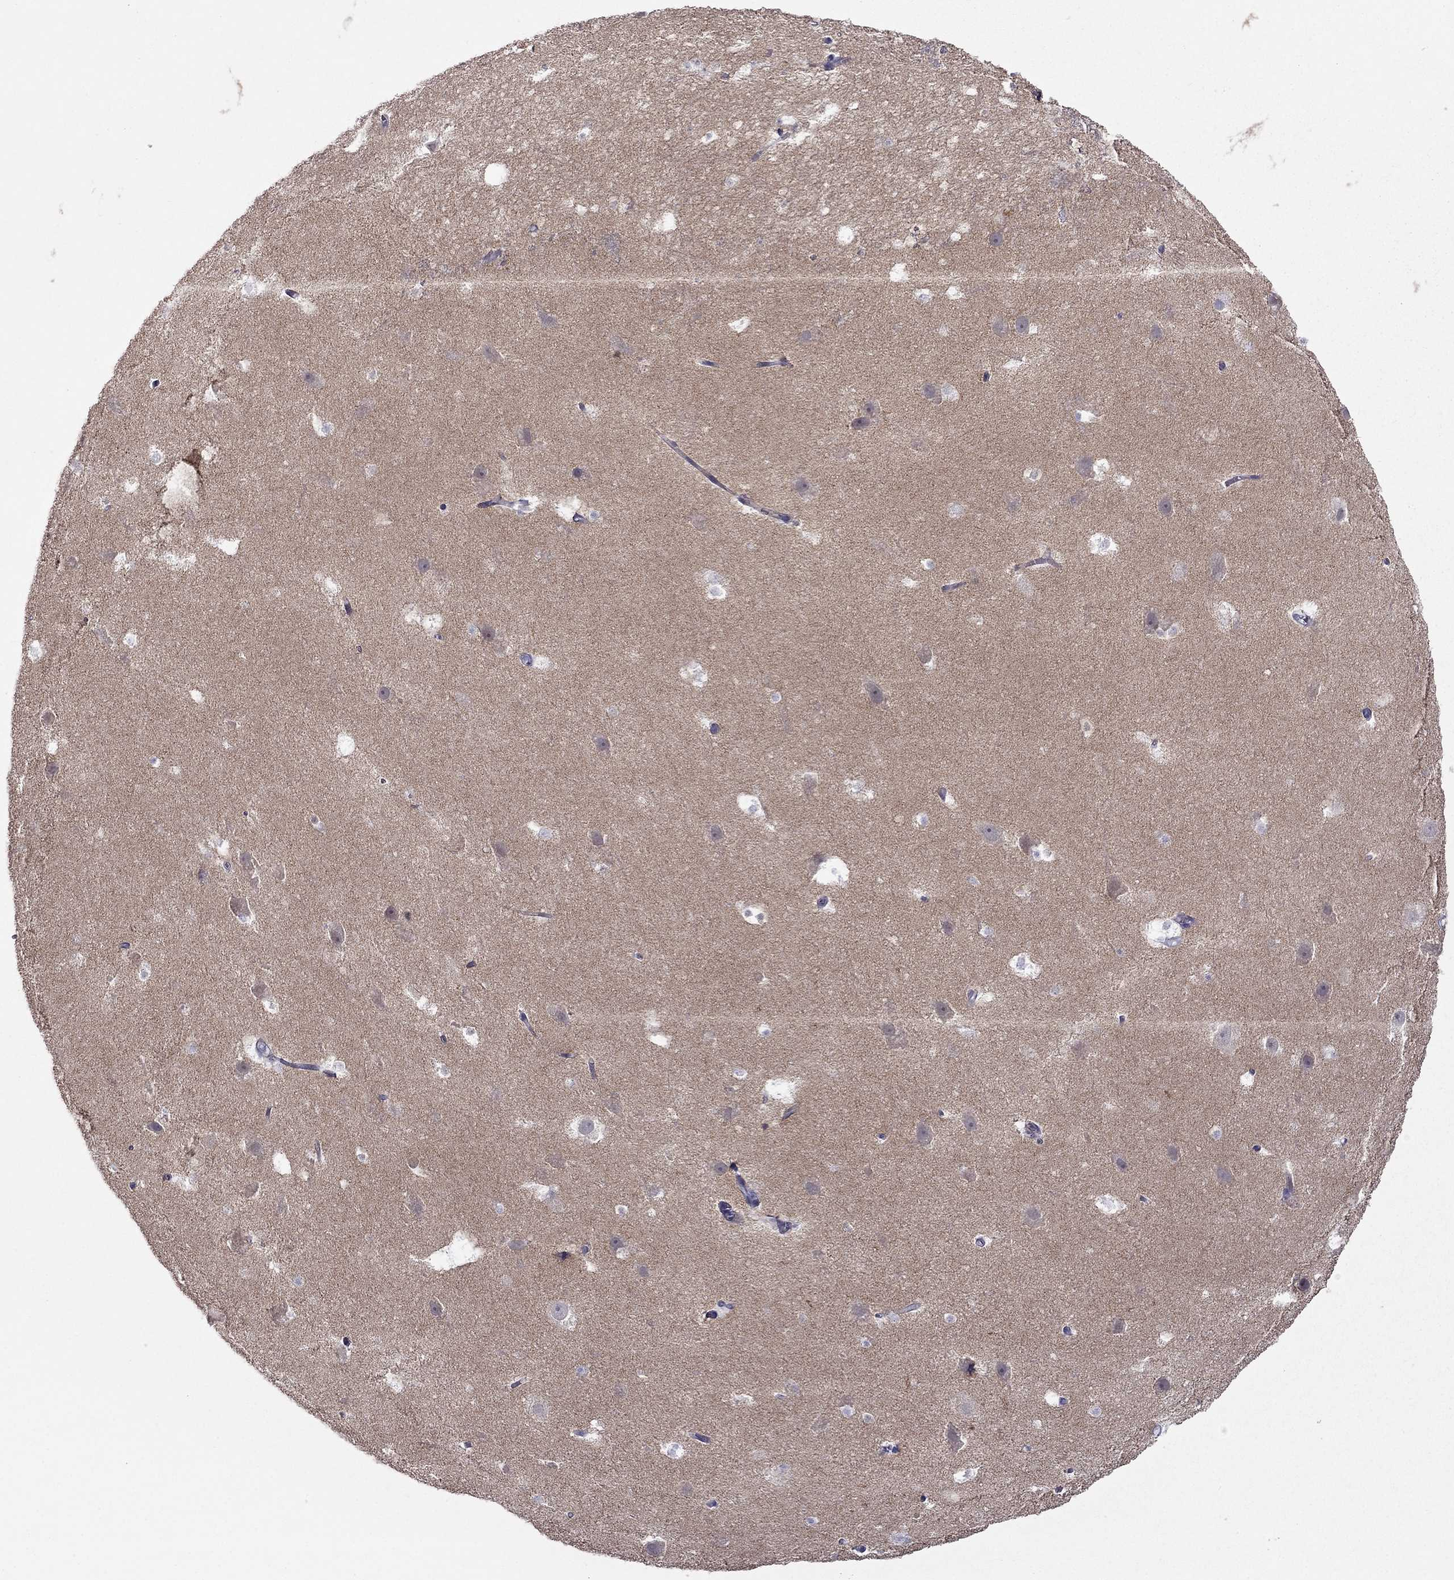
{"staining": {"intensity": "negative", "quantity": "none", "location": "none"}, "tissue": "hippocampus", "cell_type": "Glial cells", "image_type": "normal", "snomed": [{"axis": "morphology", "description": "Normal tissue, NOS"}, {"axis": "topography", "description": "Hippocampus"}], "caption": "Glial cells show no significant staining in unremarkable hippocampus. (DAB immunohistochemistry with hematoxylin counter stain).", "gene": "ERC2", "patient": {"sex": "male", "age": 26}}